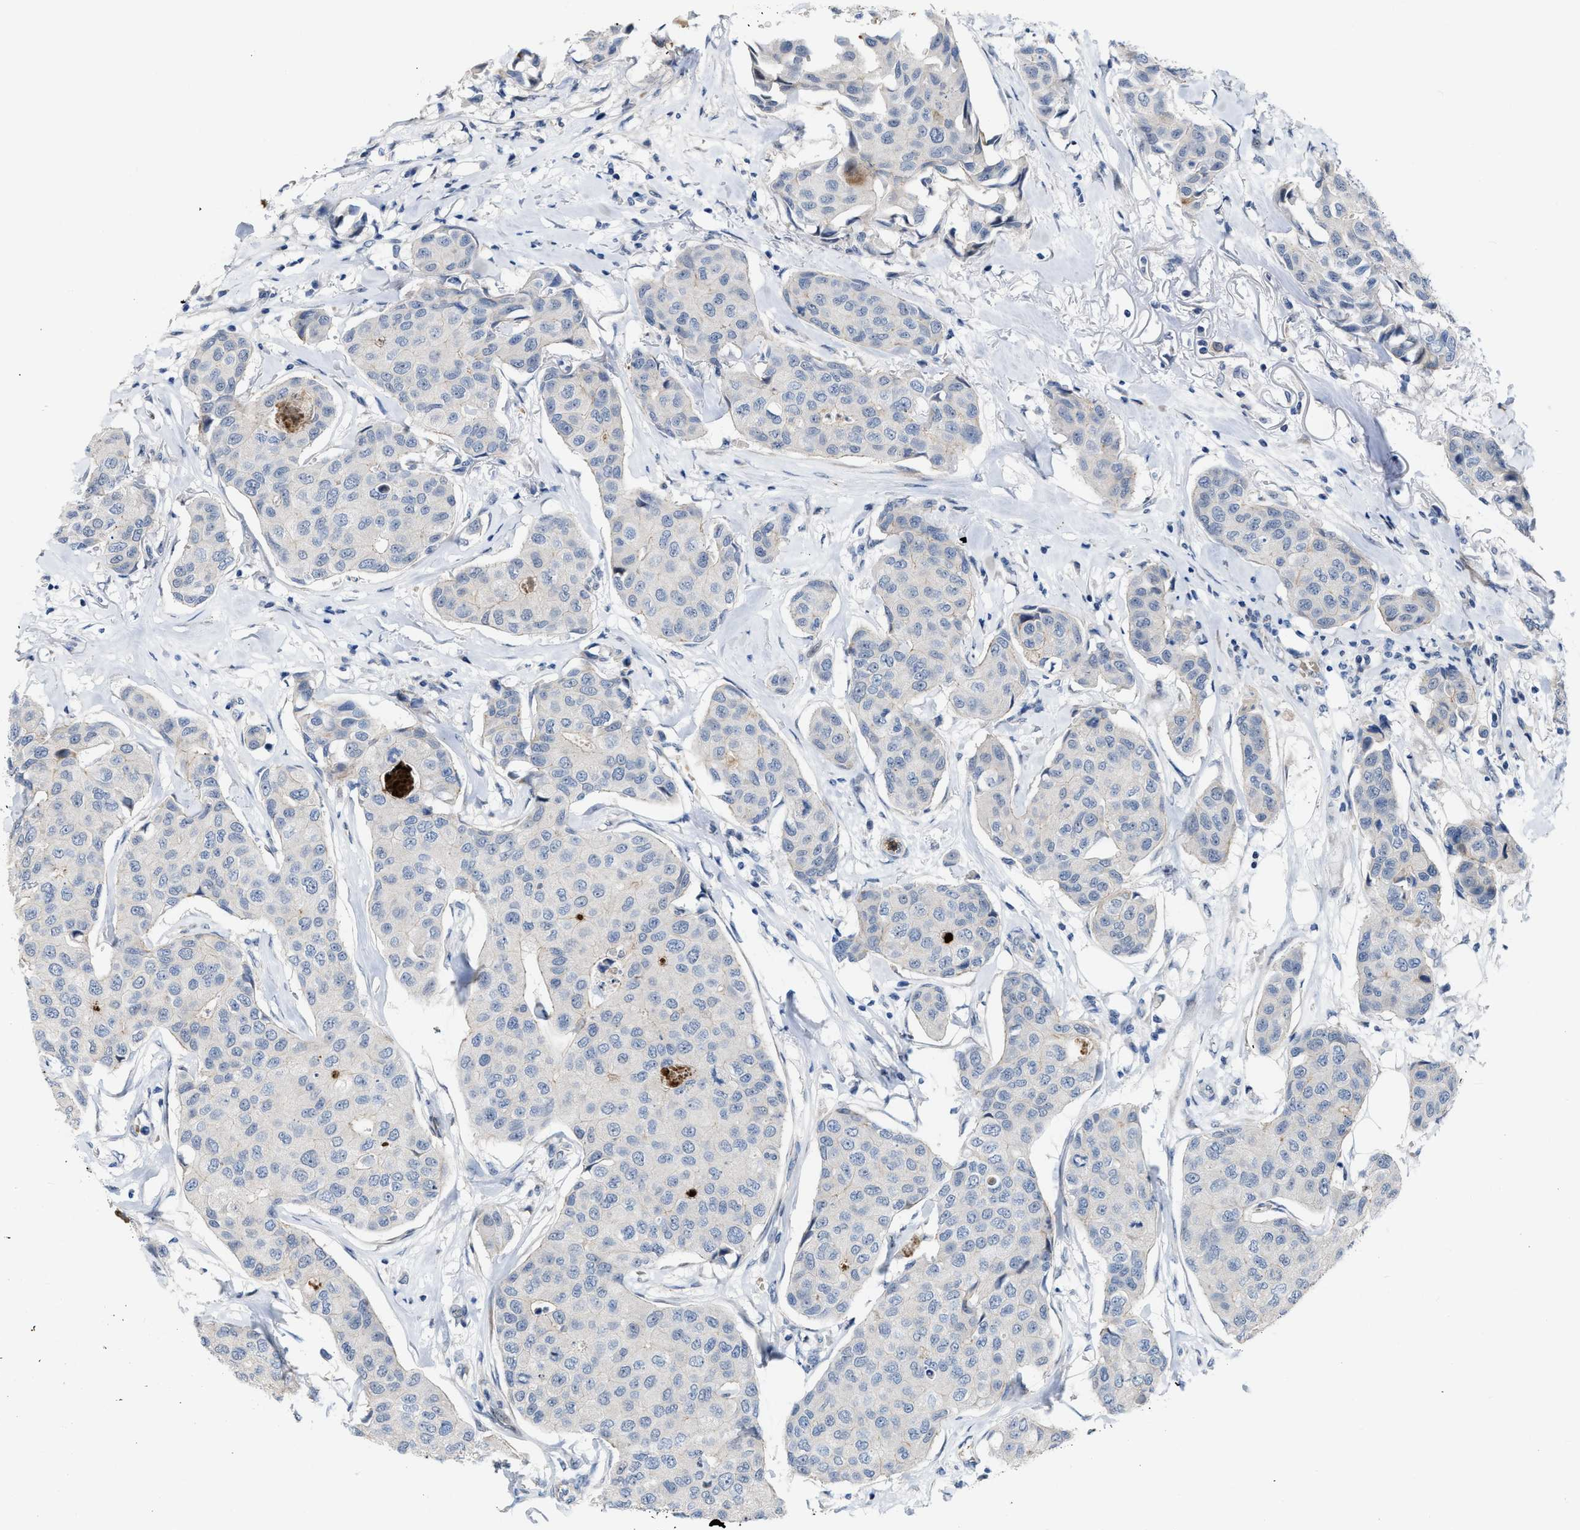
{"staining": {"intensity": "negative", "quantity": "none", "location": "none"}, "tissue": "breast cancer", "cell_type": "Tumor cells", "image_type": "cancer", "snomed": [{"axis": "morphology", "description": "Duct carcinoma"}, {"axis": "topography", "description": "Breast"}], "caption": "Tumor cells are negative for protein expression in human breast cancer (intraductal carcinoma).", "gene": "POLR1F", "patient": {"sex": "female", "age": 80}}